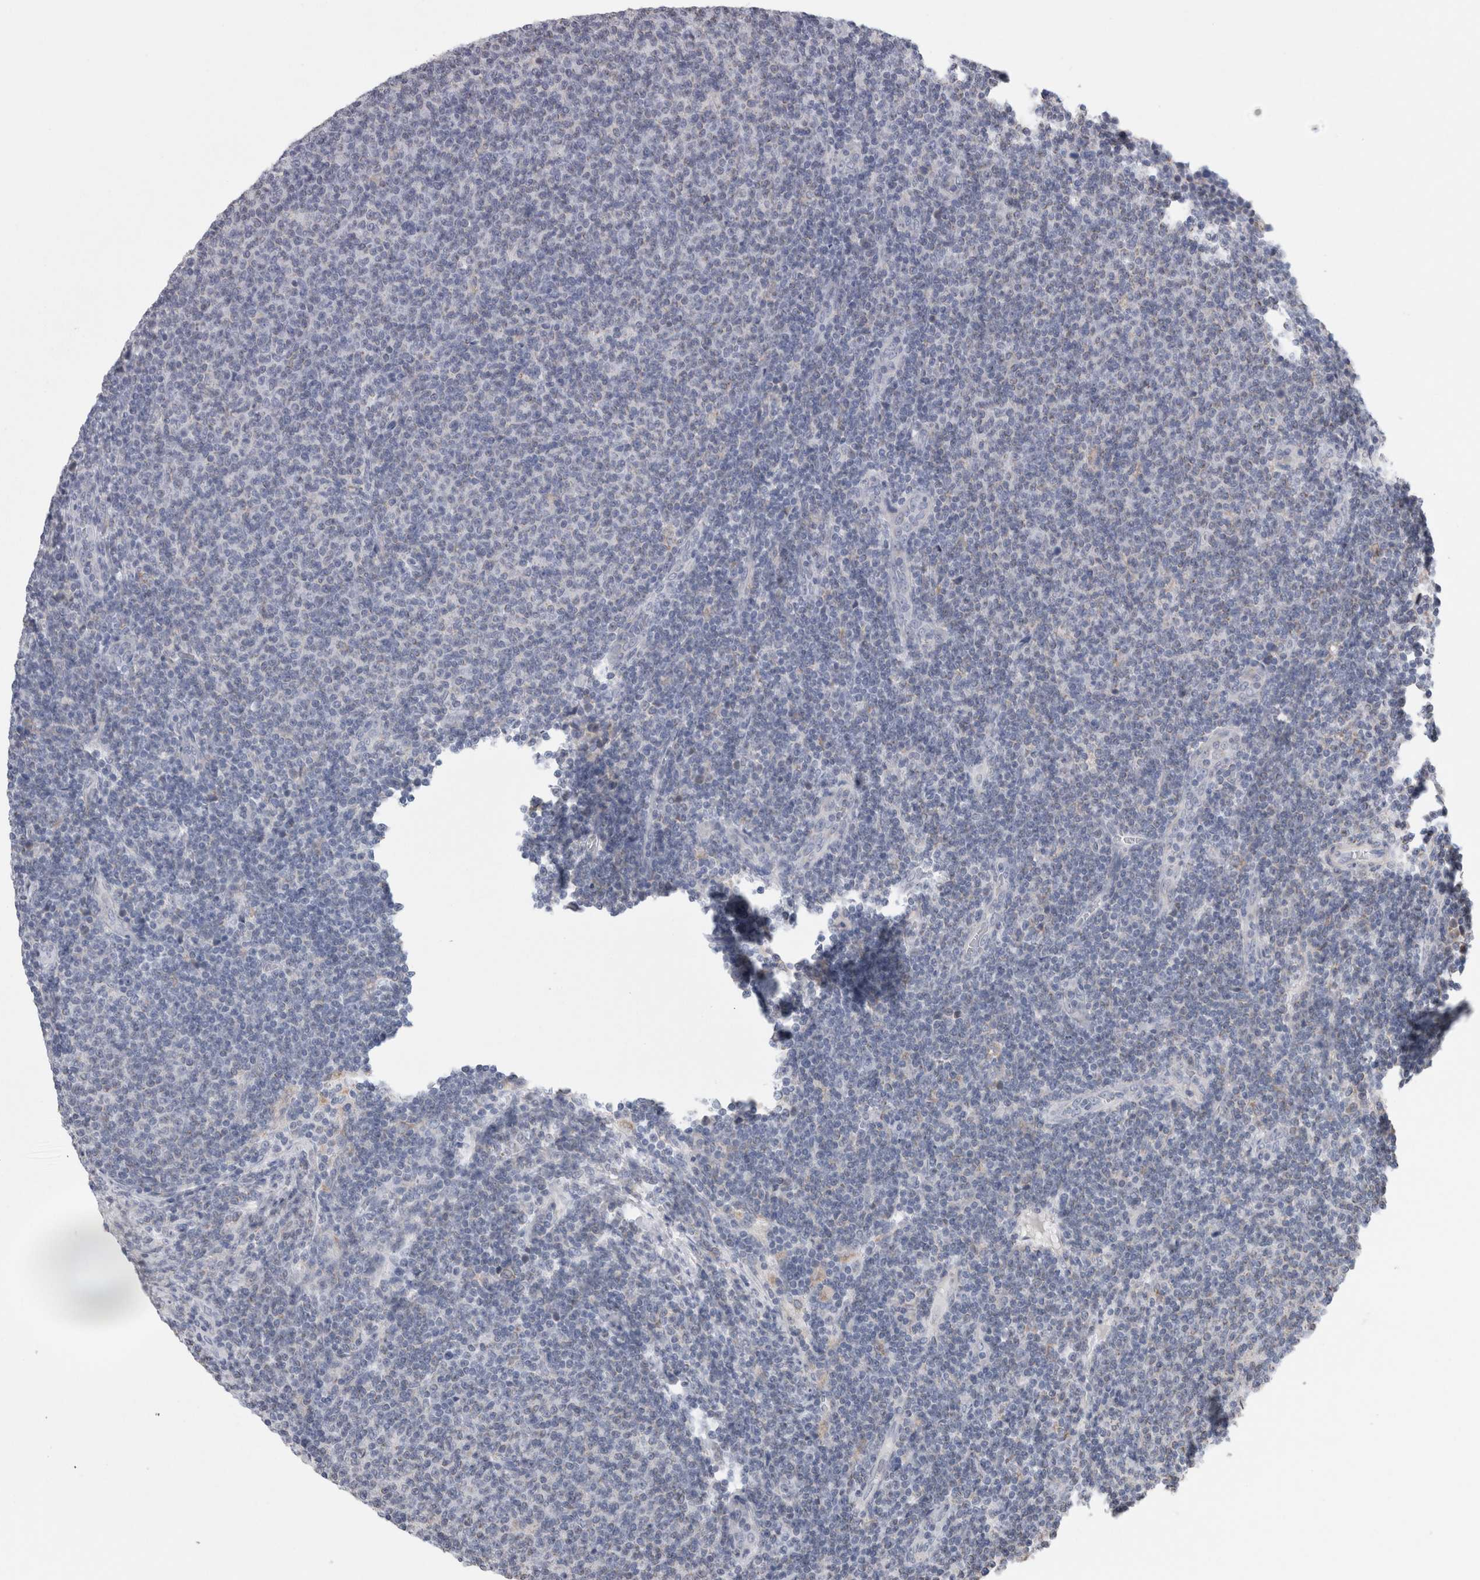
{"staining": {"intensity": "negative", "quantity": "none", "location": "none"}, "tissue": "lymphoma", "cell_type": "Tumor cells", "image_type": "cancer", "snomed": [{"axis": "morphology", "description": "Malignant lymphoma, non-Hodgkin's type, Low grade"}, {"axis": "topography", "description": "Lymph node"}], "caption": "An immunohistochemistry (IHC) photomicrograph of lymphoma is shown. There is no staining in tumor cells of lymphoma.", "gene": "GDAP1", "patient": {"sex": "male", "age": 66}}